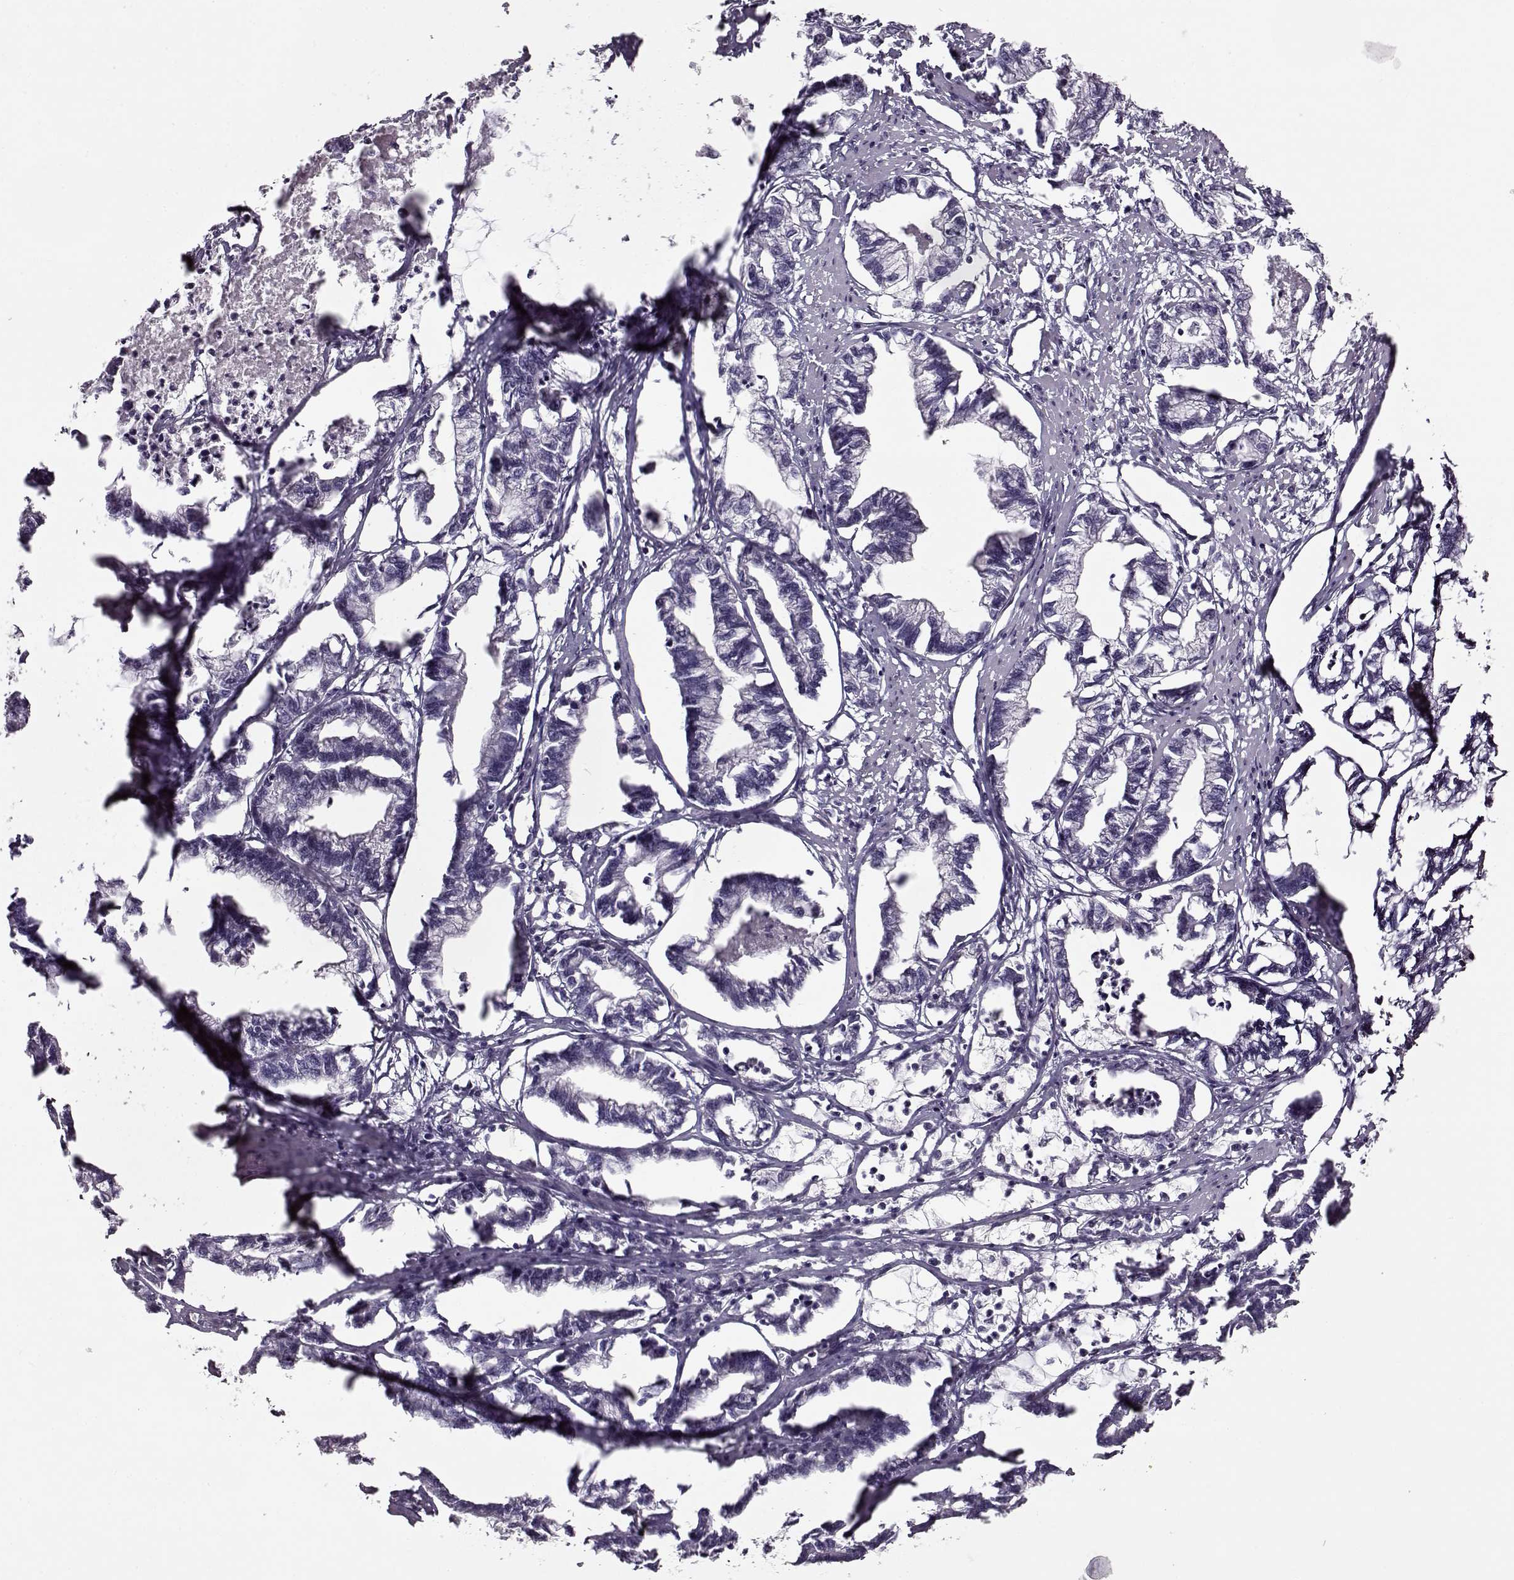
{"staining": {"intensity": "negative", "quantity": "none", "location": "none"}, "tissue": "stomach cancer", "cell_type": "Tumor cells", "image_type": "cancer", "snomed": [{"axis": "morphology", "description": "Adenocarcinoma, NOS"}, {"axis": "topography", "description": "Stomach"}], "caption": "Stomach cancer stained for a protein using IHC demonstrates no positivity tumor cells.", "gene": "FSHB", "patient": {"sex": "male", "age": 83}}